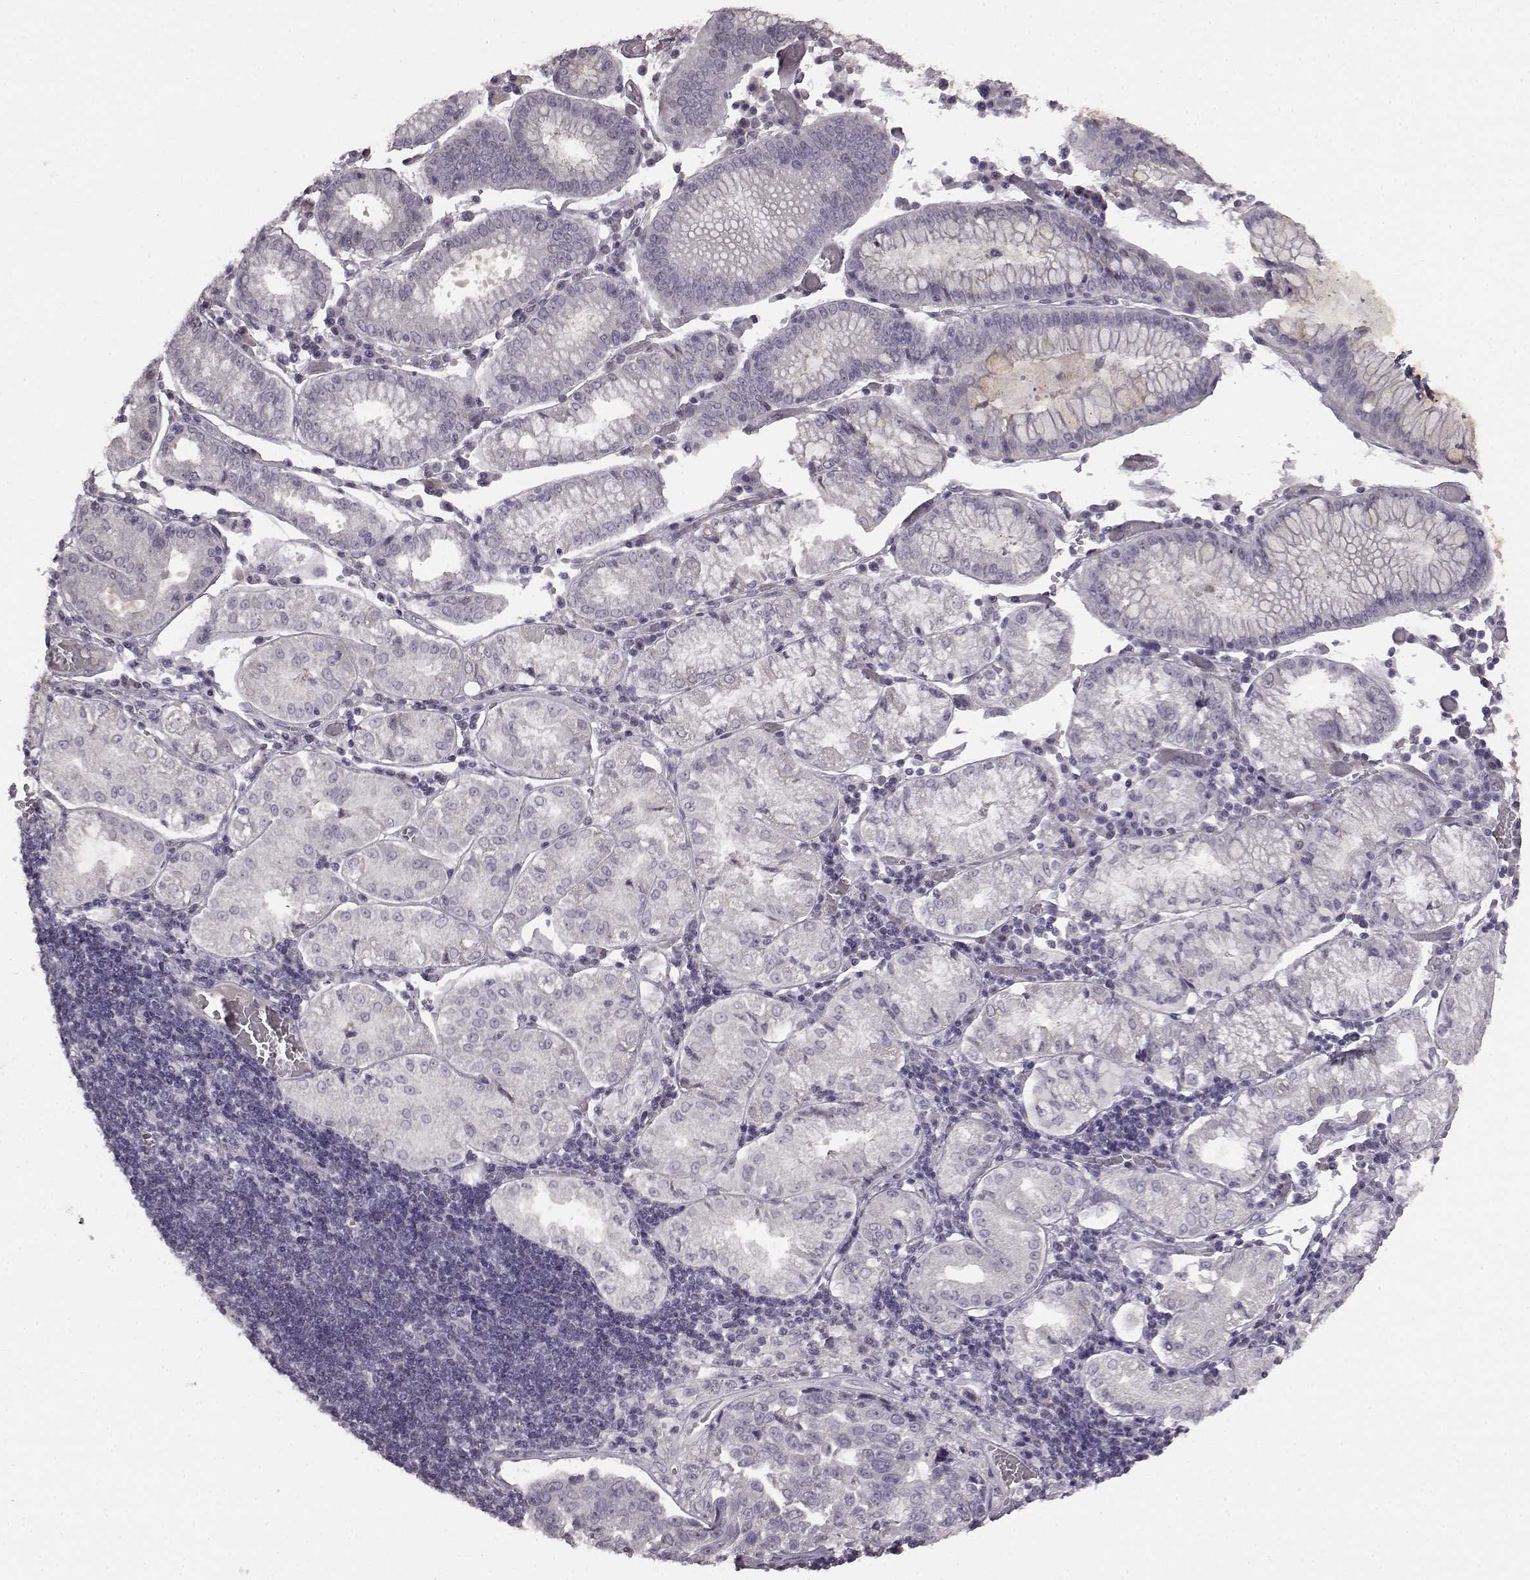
{"staining": {"intensity": "negative", "quantity": "none", "location": "none"}, "tissue": "stomach cancer", "cell_type": "Tumor cells", "image_type": "cancer", "snomed": [{"axis": "morphology", "description": "Adenocarcinoma, NOS"}, {"axis": "topography", "description": "Stomach"}], "caption": "High power microscopy photomicrograph of an IHC histopathology image of stomach cancer (adenocarcinoma), revealing no significant expression in tumor cells.", "gene": "LHB", "patient": {"sex": "male", "age": 93}}